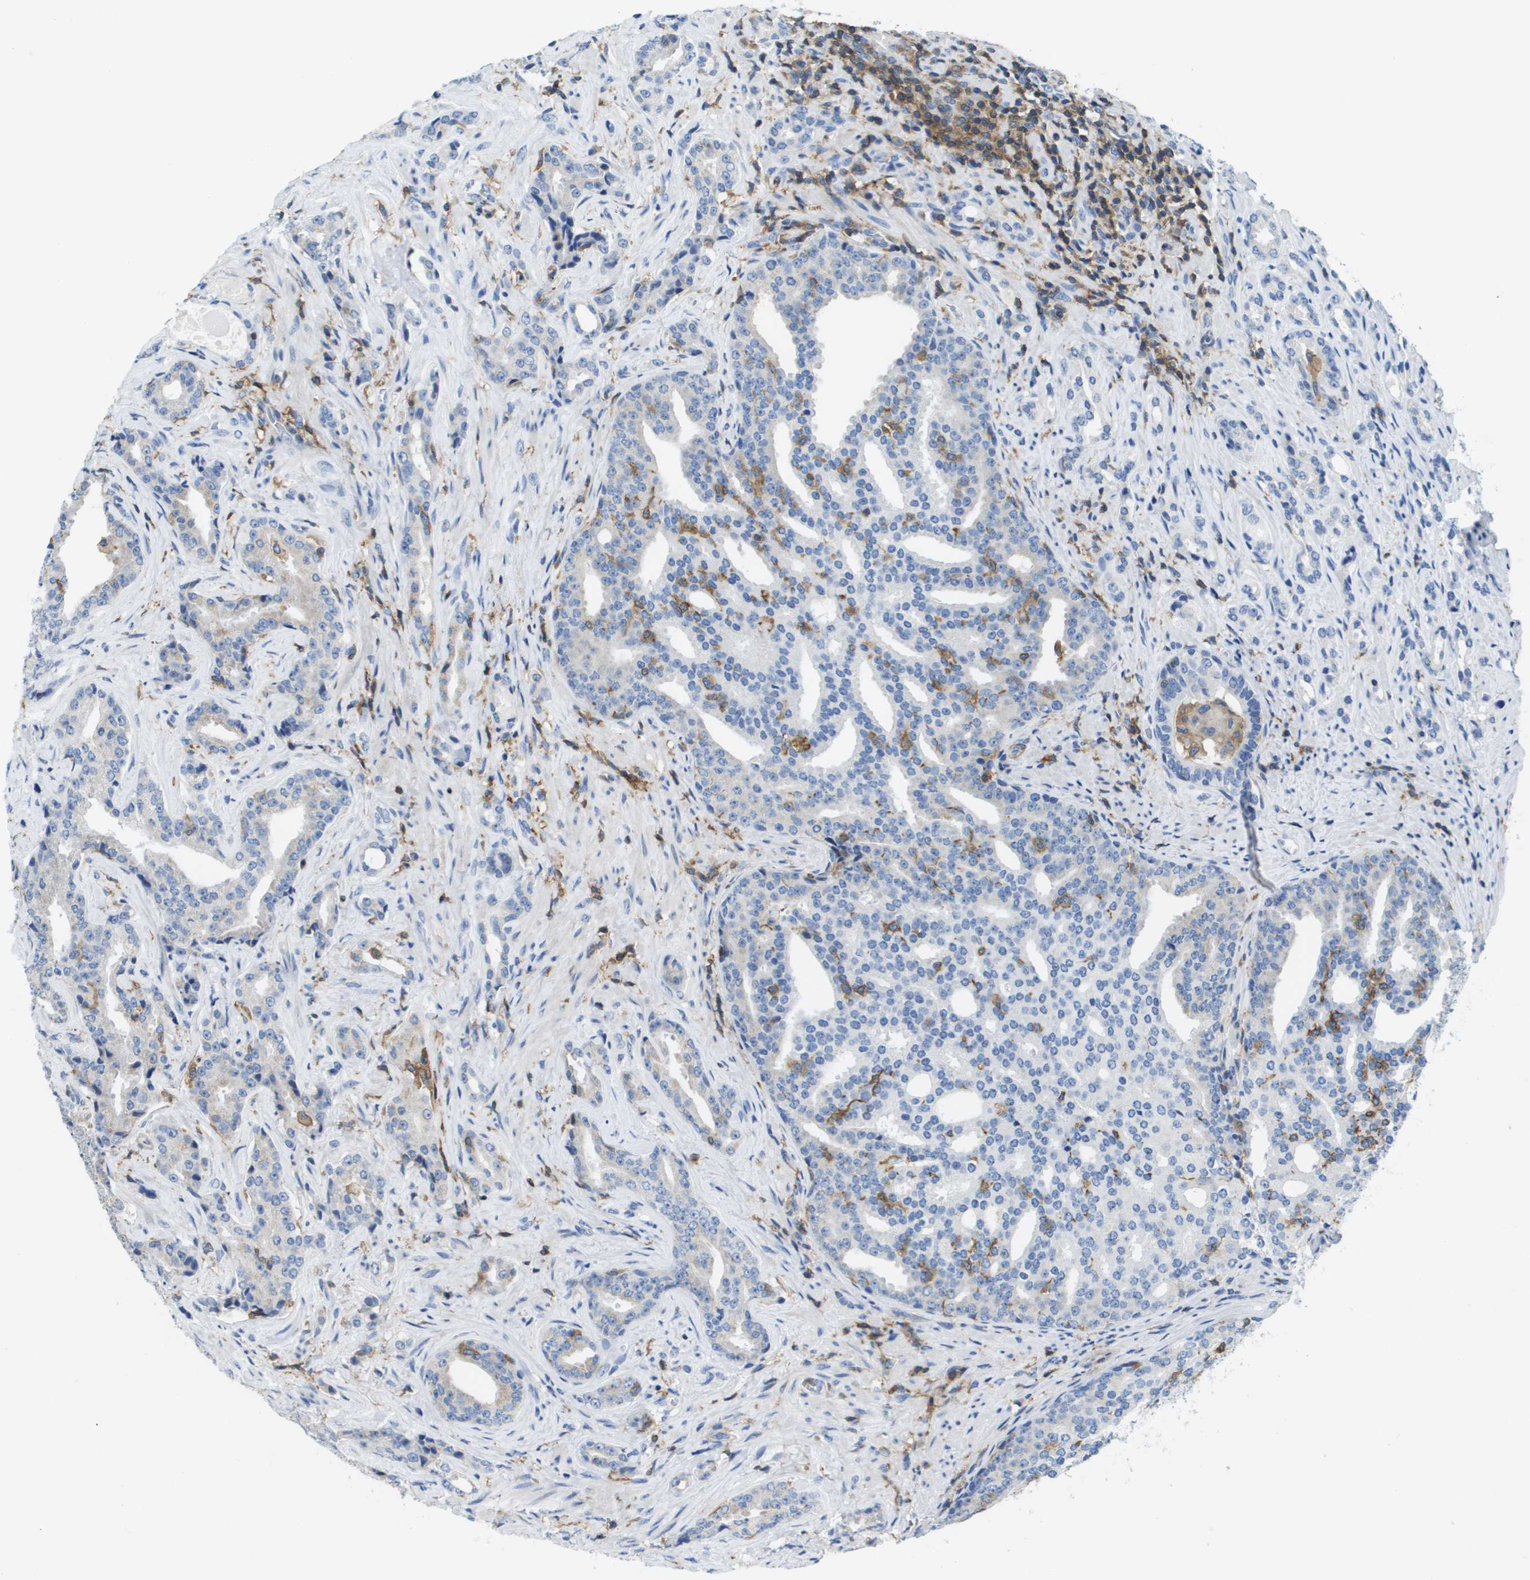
{"staining": {"intensity": "negative", "quantity": "none", "location": "none"}, "tissue": "prostate cancer", "cell_type": "Tumor cells", "image_type": "cancer", "snomed": [{"axis": "morphology", "description": "Adenocarcinoma, High grade"}, {"axis": "topography", "description": "Prostate"}], "caption": "There is no significant expression in tumor cells of prostate cancer.", "gene": "RCSD1", "patient": {"sex": "male", "age": 71}}